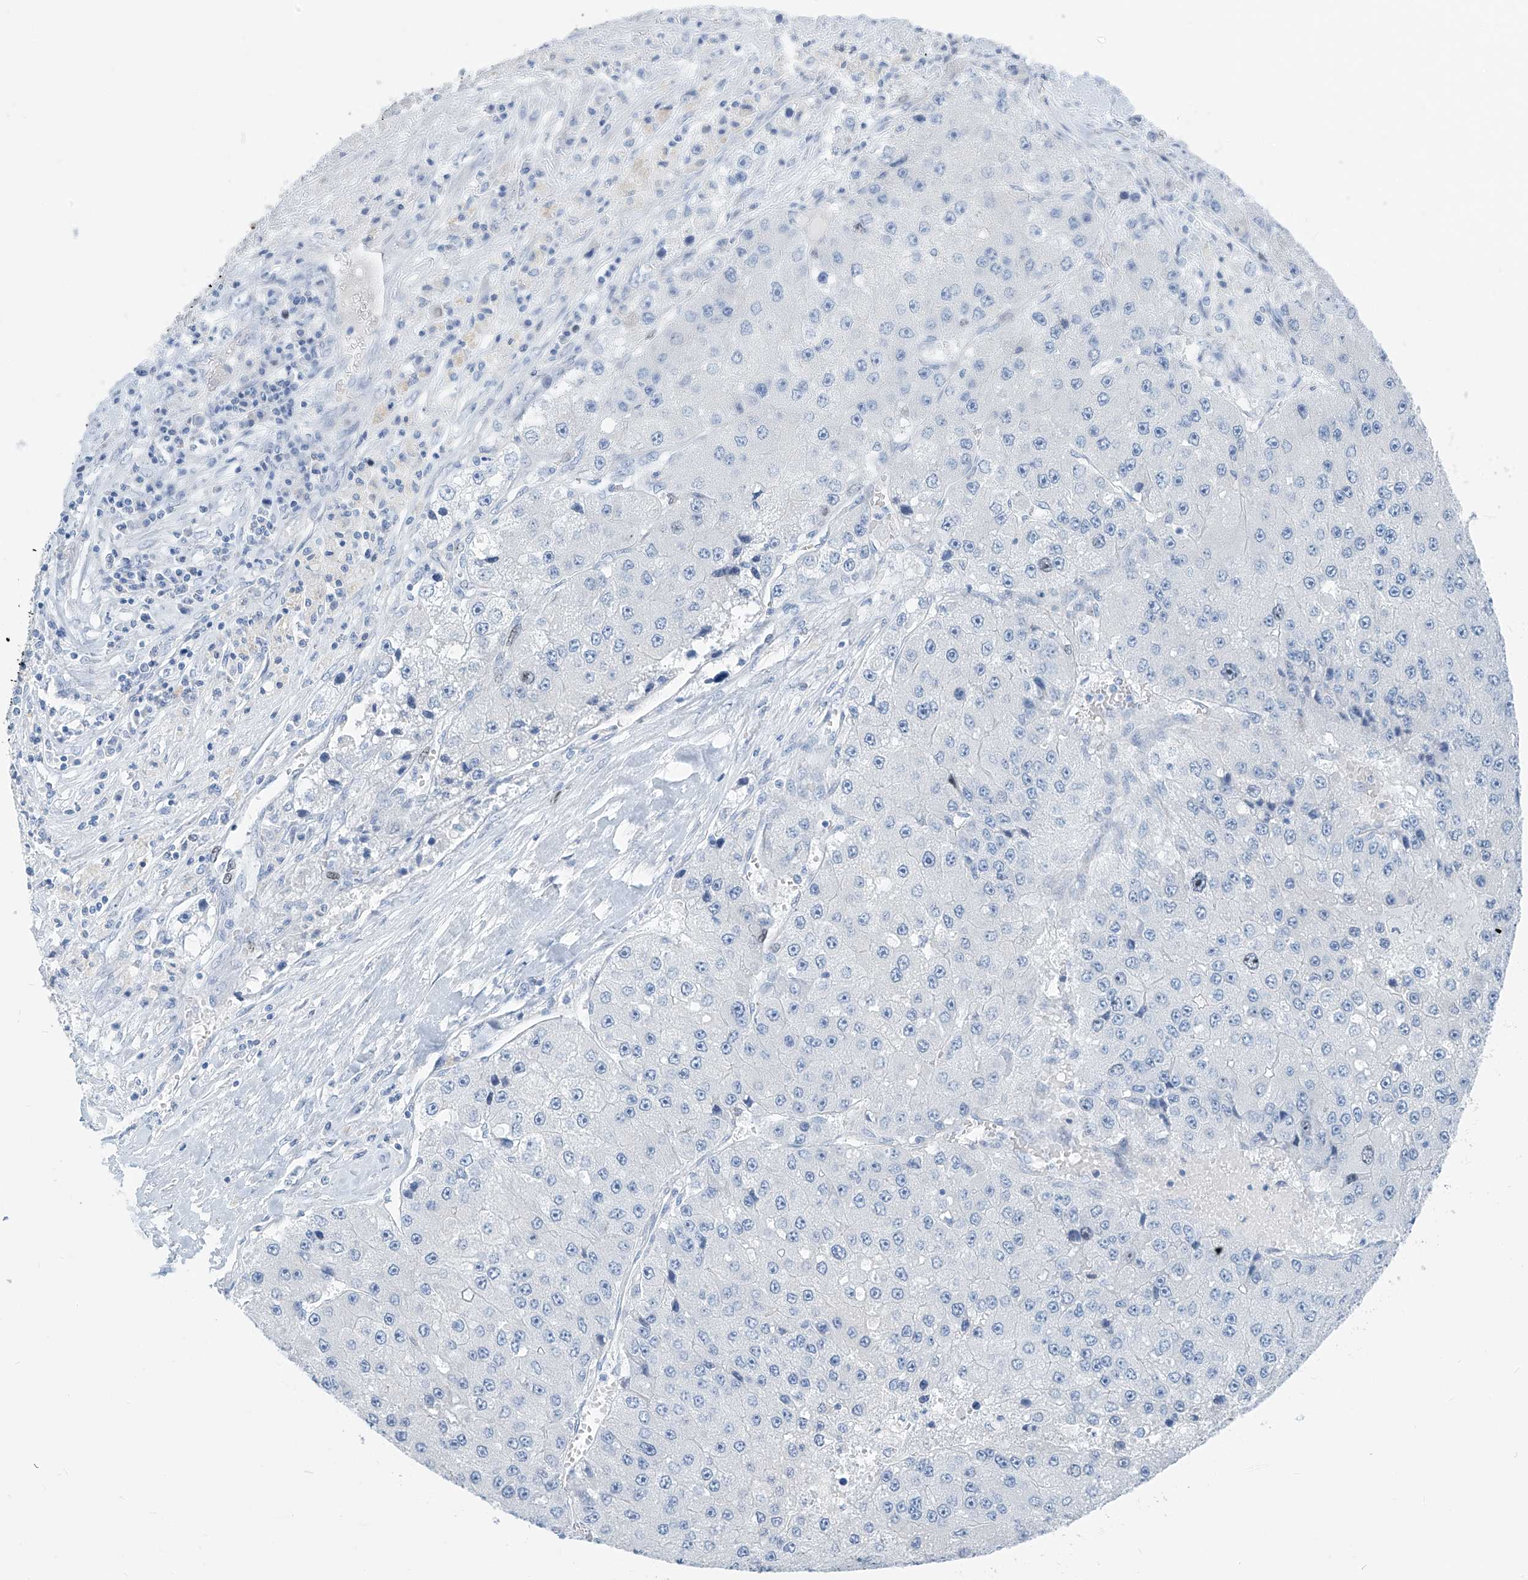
{"staining": {"intensity": "negative", "quantity": "none", "location": "none"}, "tissue": "liver cancer", "cell_type": "Tumor cells", "image_type": "cancer", "snomed": [{"axis": "morphology", "description": "Carcinoma, Hepatocellular, NOS"}, {"axis": "topography", "description": "Liver"}], "caption": "Liver hepatocellular carcinoma was stained to show a protein in brown. There is no significant staining in tumor cells.", "gene": "SGO2", "patient": {"sex": "female", "age": 73}}